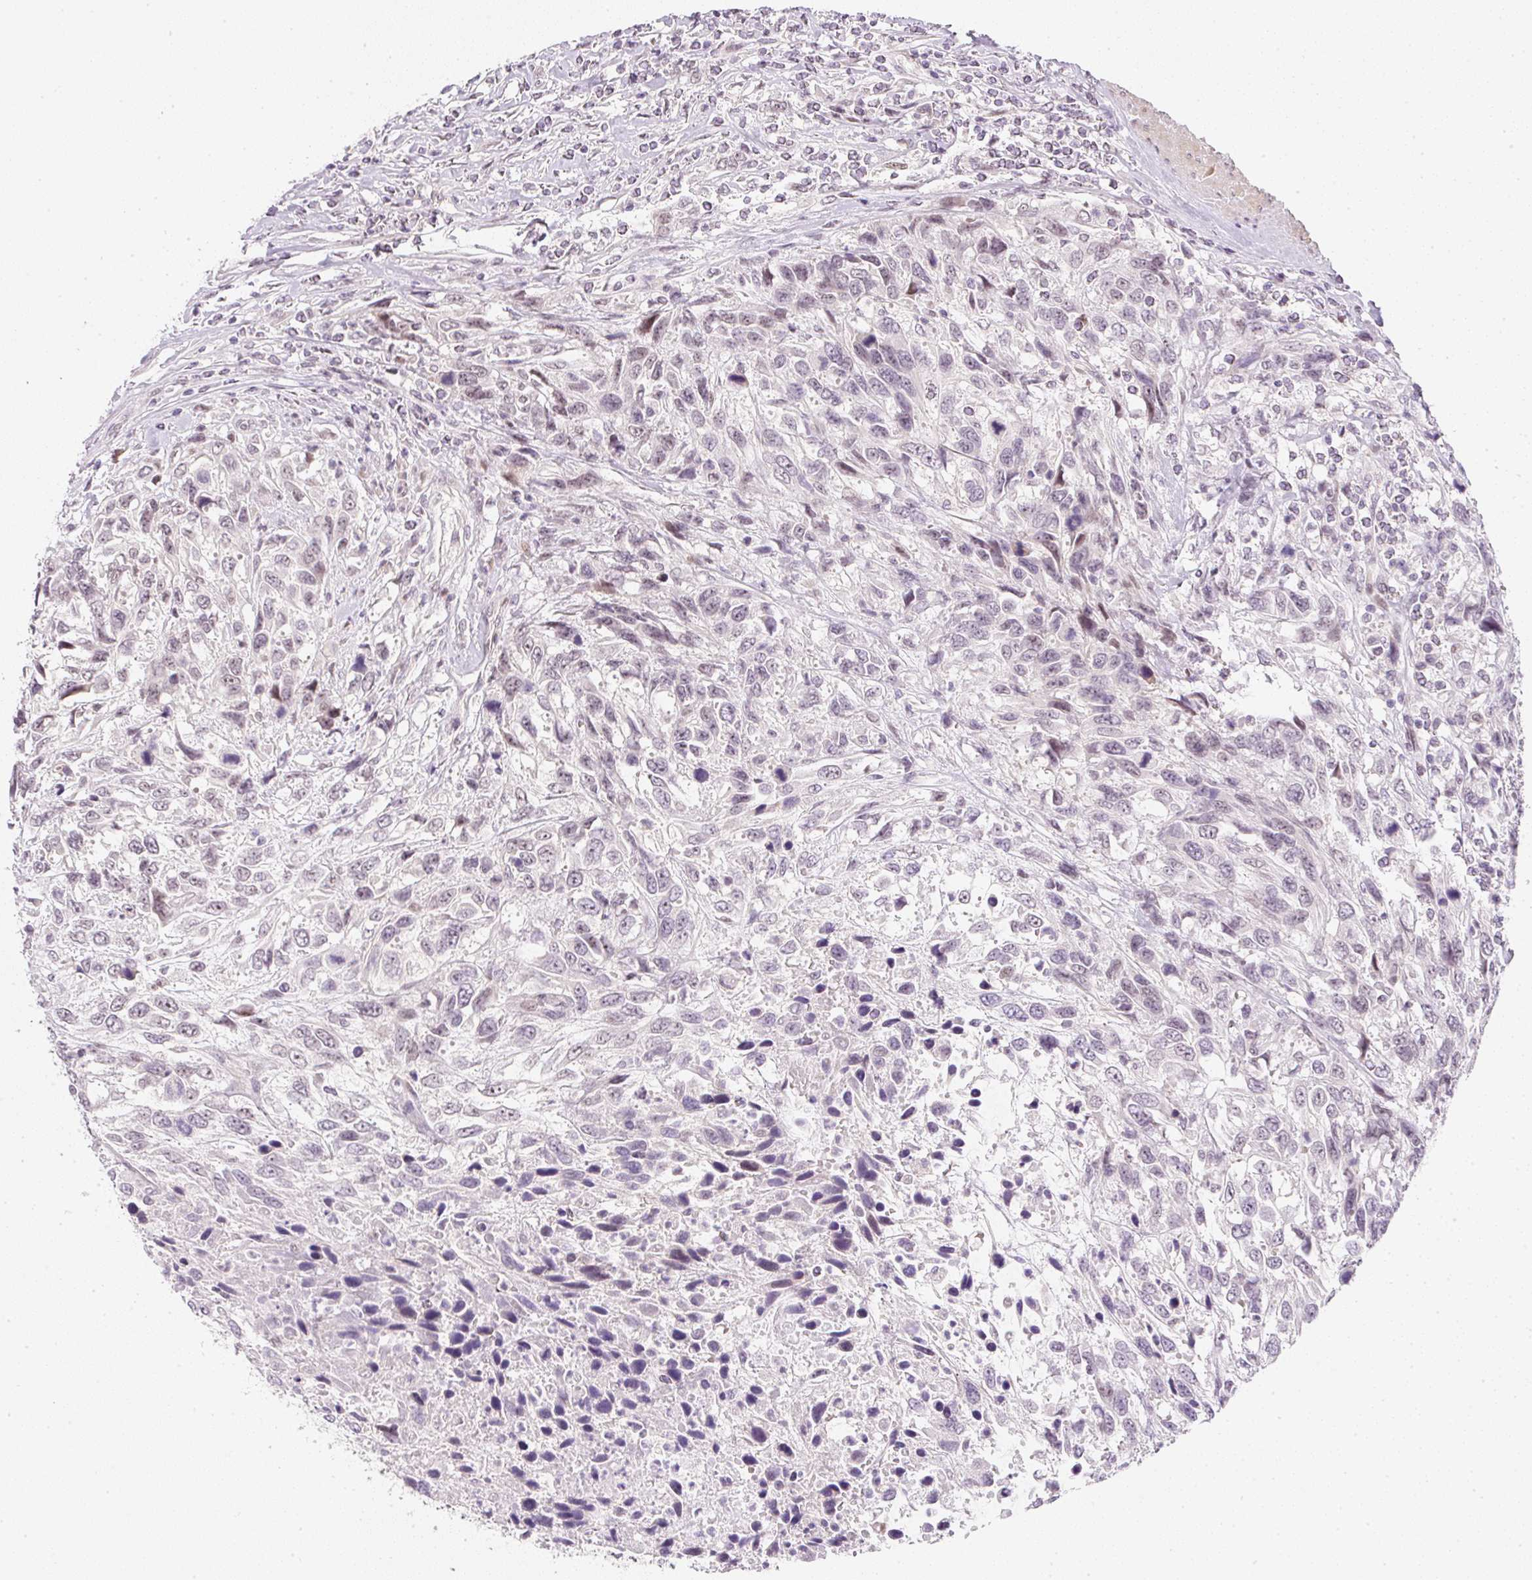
{"staining": {"intensity": "weak", "quantity": "25%-75%", "location": "nuclear"}, "tissue": "urothelial cancer", "cell_type": "Tumor cells", "image_type": "cancer", "snomed": [{"axis": "morphology", "description": "Urothelial carcinoma, High grade"}, {"axis": "topography", "description": "Urinary bladder"}], "caption": "Weak nuclear staining is present in about 25%-75% of tumor cells in urothelial carcinoma (high-grade). (DAB IHC with brightfield microscopy, high magnification).", "gene": "DPPA4", "patient": {"sex": "female", "age": 70}}